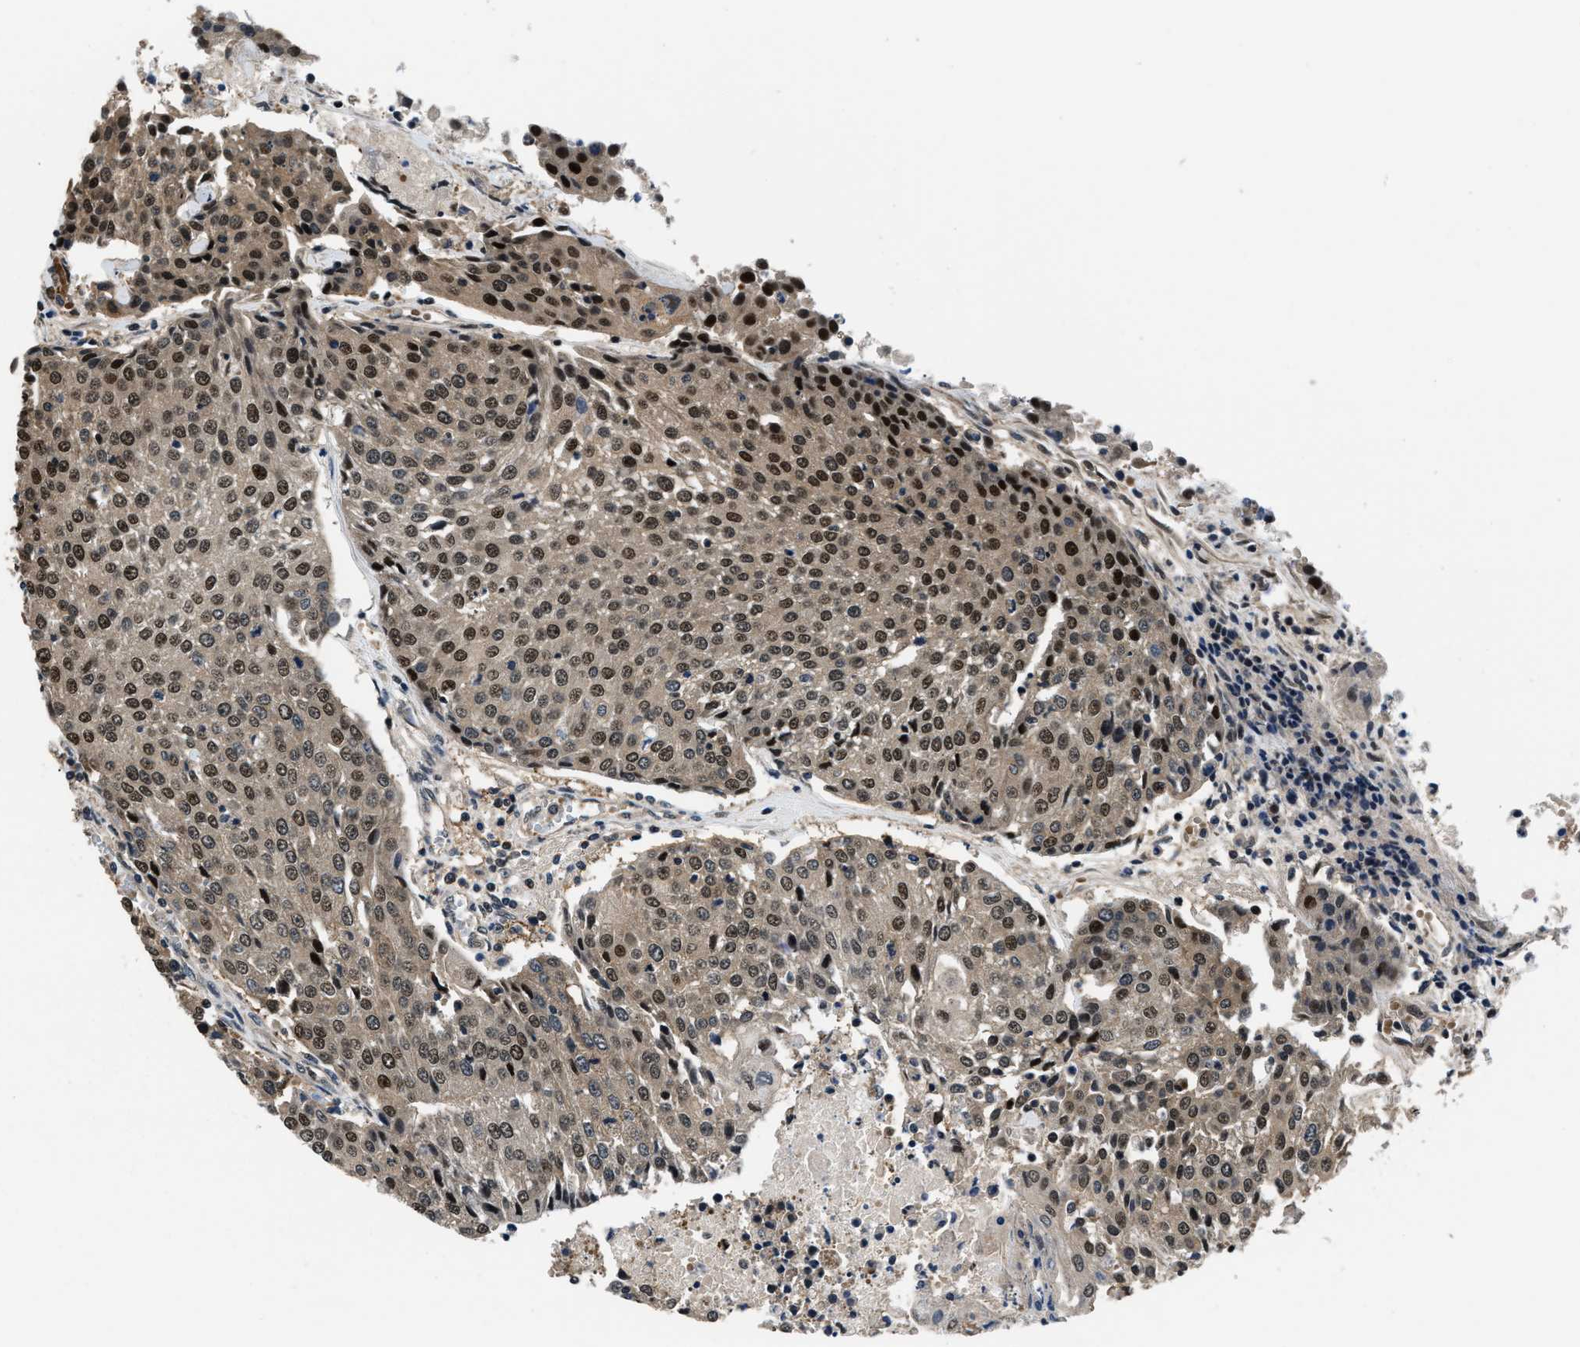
{"staining": {"intensity": "moderate", "quantity": ">75%", "location": "cytoplasmic/membranous,nuclear"}, "tissue": "urothelial cancer", "cell_type": "Tumor cells", "image_type": "cancer", "snomed": [{"axis": "morphology", "description": "Urothelial carcinoma, High grade"}, {"axis": "topography", "description": "Urinary bladder"}], "caption": "This histopathology image displays urothelial cancer stained with immunohistochemistry (IHC) to label a protein in brown. The cytoplasmic/membranous and nuclear of tumor cells show moderate positivity for the protein. Nuclei are counter-stained blue.", "gene": "RBM33", "patient": {"sex": "female", "age": 85}}